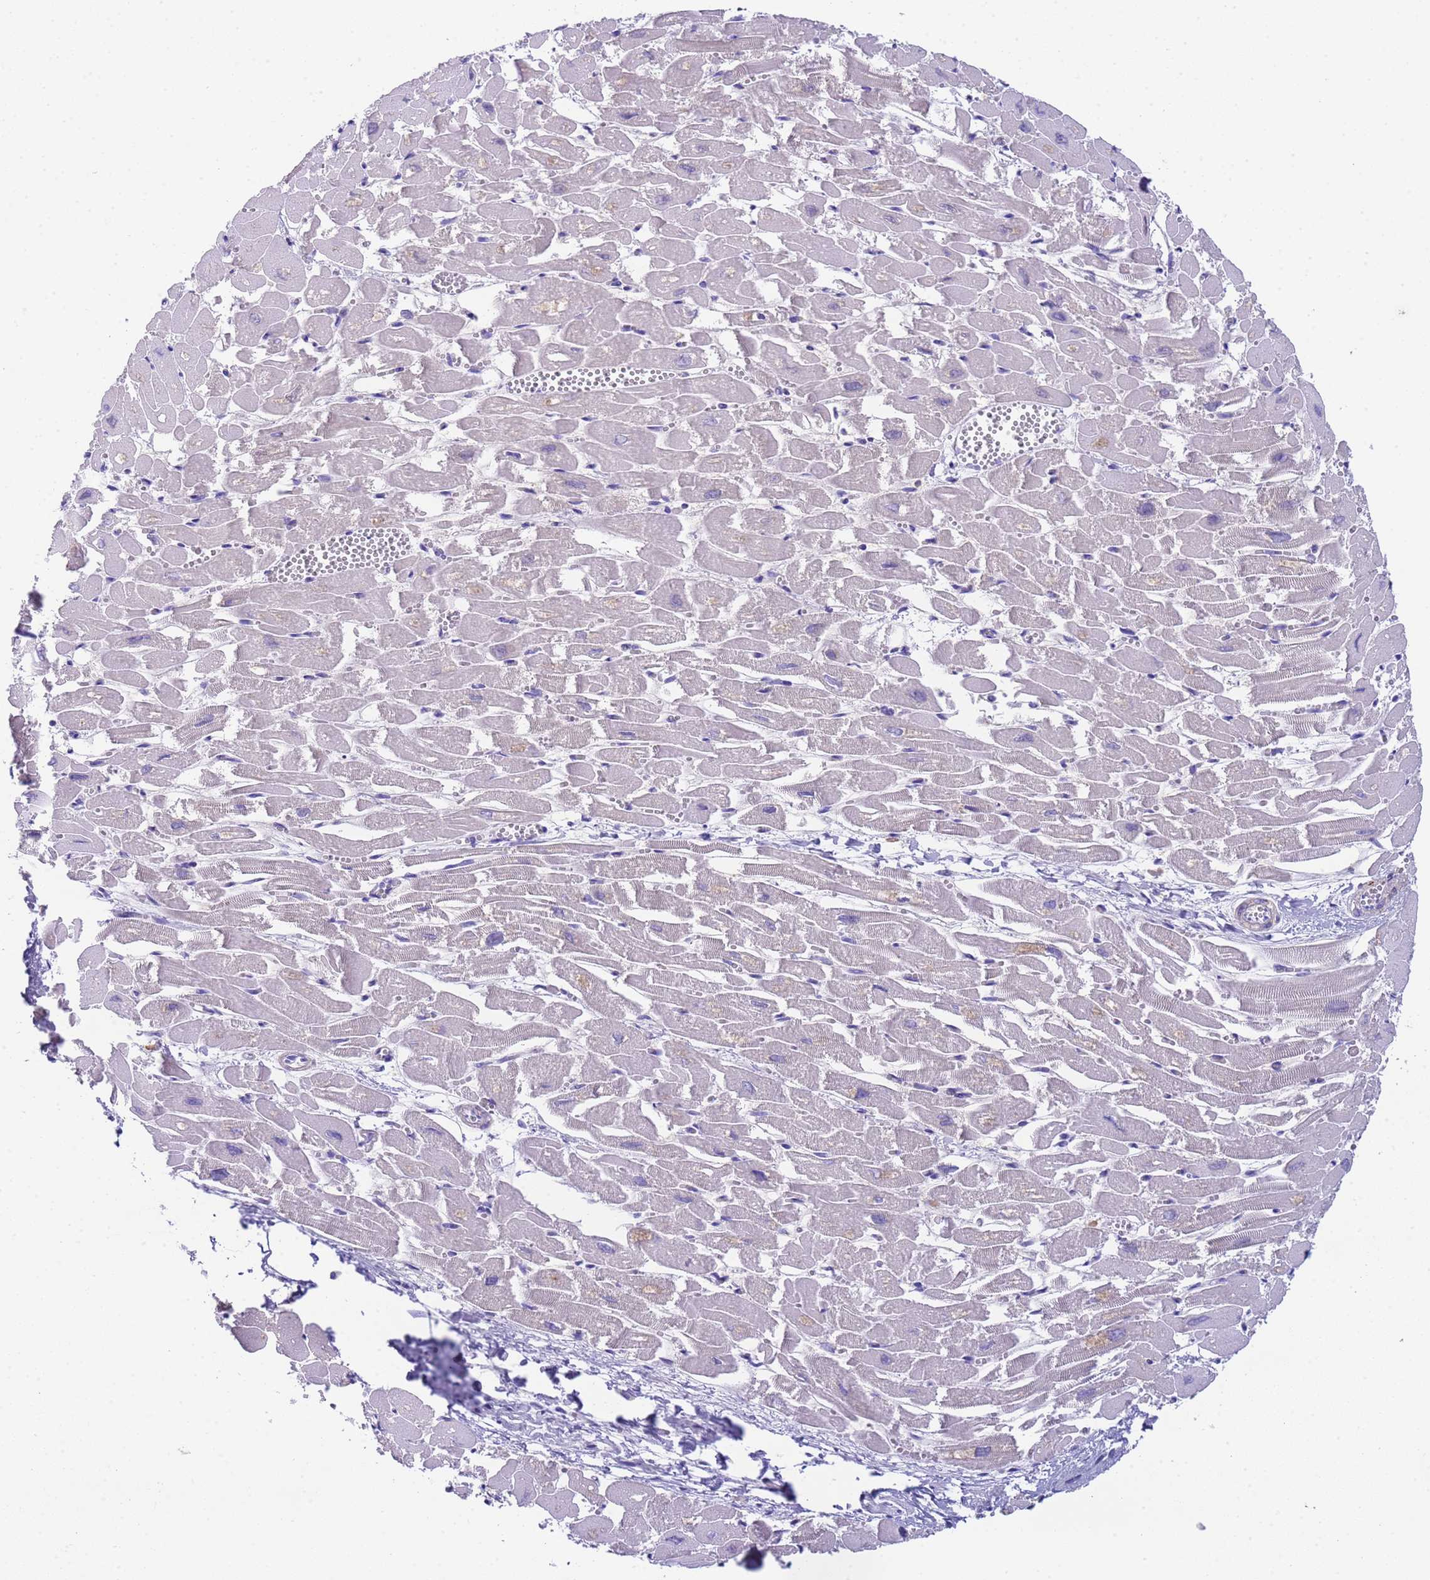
{"staining": {"intensity": "weak", "quantity": "<25%", "location": "cytoplasmic/membranous"}, "tissue": "heart muscle", "cell_type": "Cardiomyocytes", "image_type": "normal", "snomed": [{"axis": "morphology", "description": "Normal tissue, NOS"}, {"axis": "topography", "description": "Heart"}], "caption": "Immunohistochemistry photomicrograph of normal heart muscle: heart muscle stained with DAB (3,3'-diaminobenzidine) displays no significant protein staining in cardiomyocytes. (DAB immunohistochemistry visualized using brightfield microscopy, high magnification).", "gene": "USP38", "patient": {"sex": "male", "age": 54}}